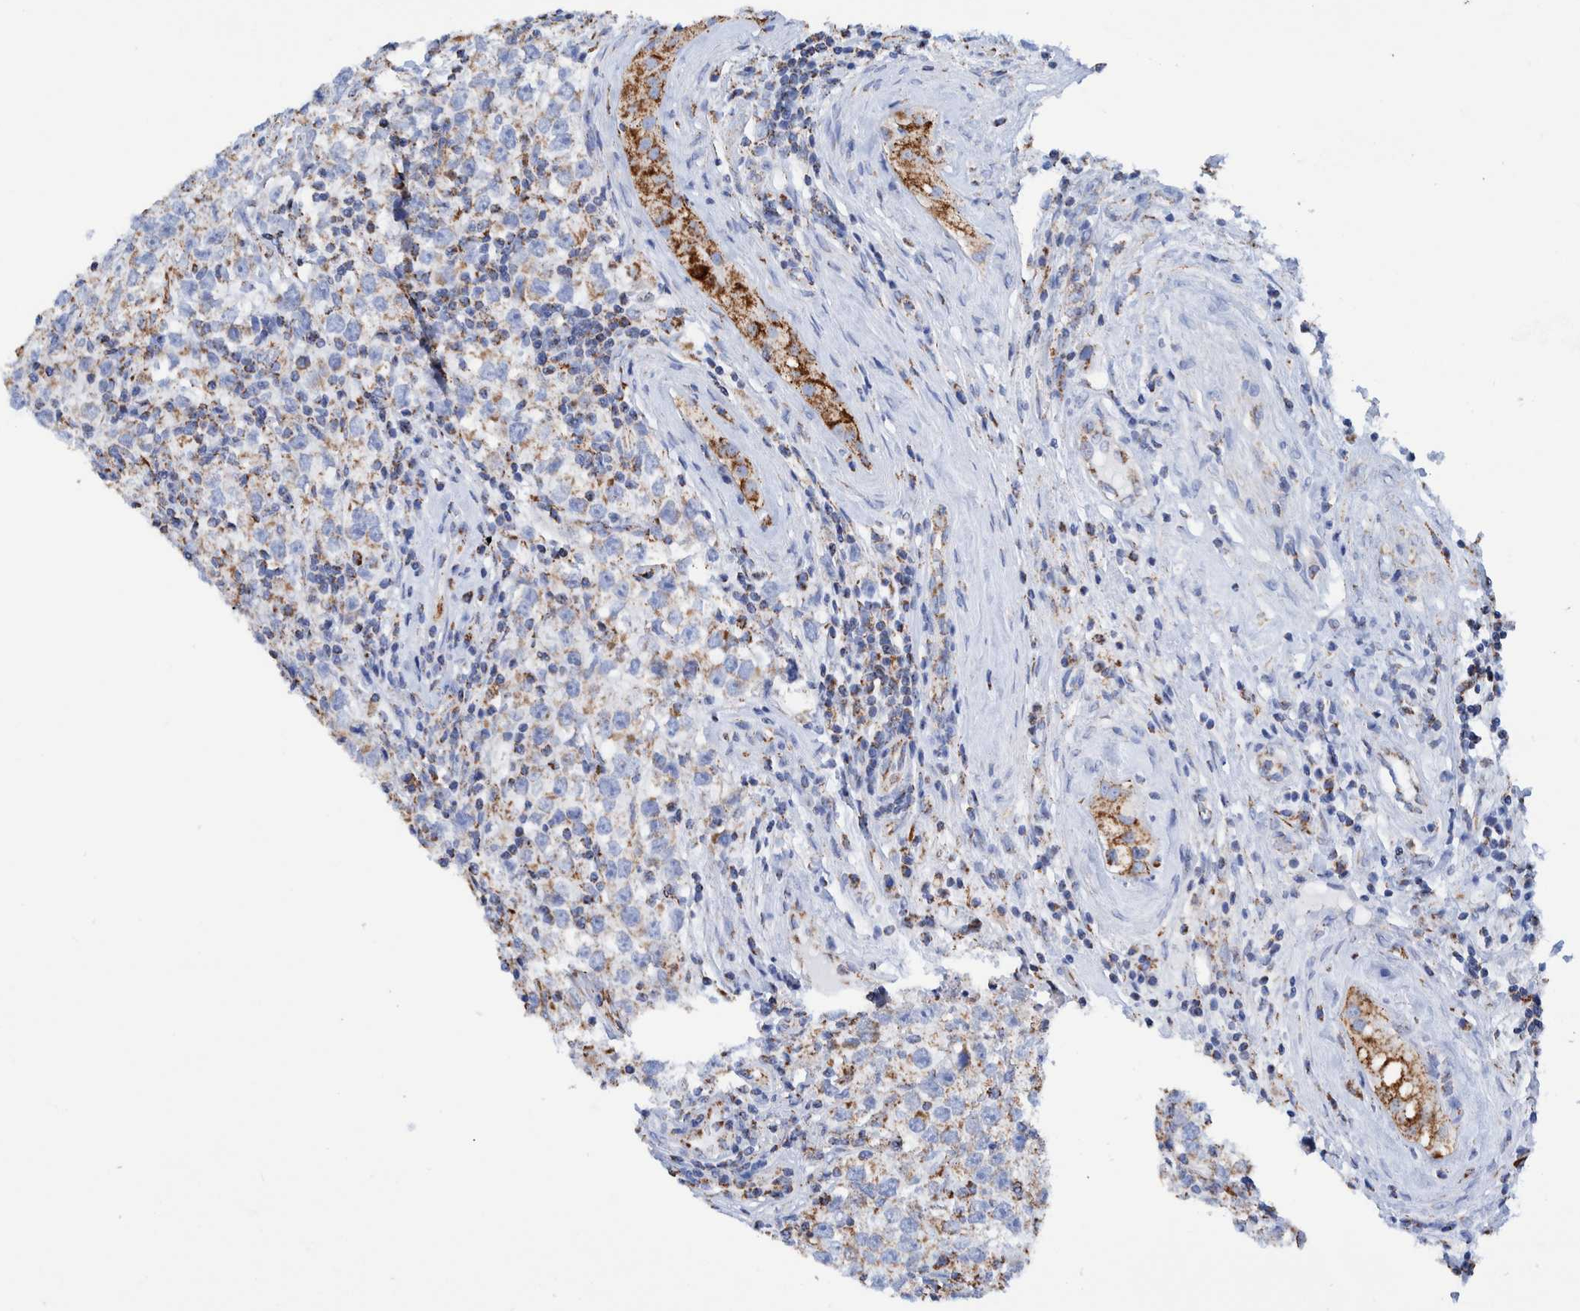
{"staining": {"intensity": "weak", "quantity": ">75%", "location": "cytoplasmic/membranous"}, "tissue": "testis cancer", "cell_type": "Tumor cells", "image_type": "cancer", "snomed": [{"axis": "morphology", "description": "Seminoma, NOS"}, {"axis": "morphology", "description": "Carcinoma, Embryonal, NOS"}, {"axis": "topography", "description": "Testis"}], "caption": "Weak cytoplasmic/membranous staining for a protein is present in approximately >75% of tumor cells of seminoma (testis) using immunohistochemistry.", "gene": "DECR1", "patient": {"sex": "male", "age": 28}}